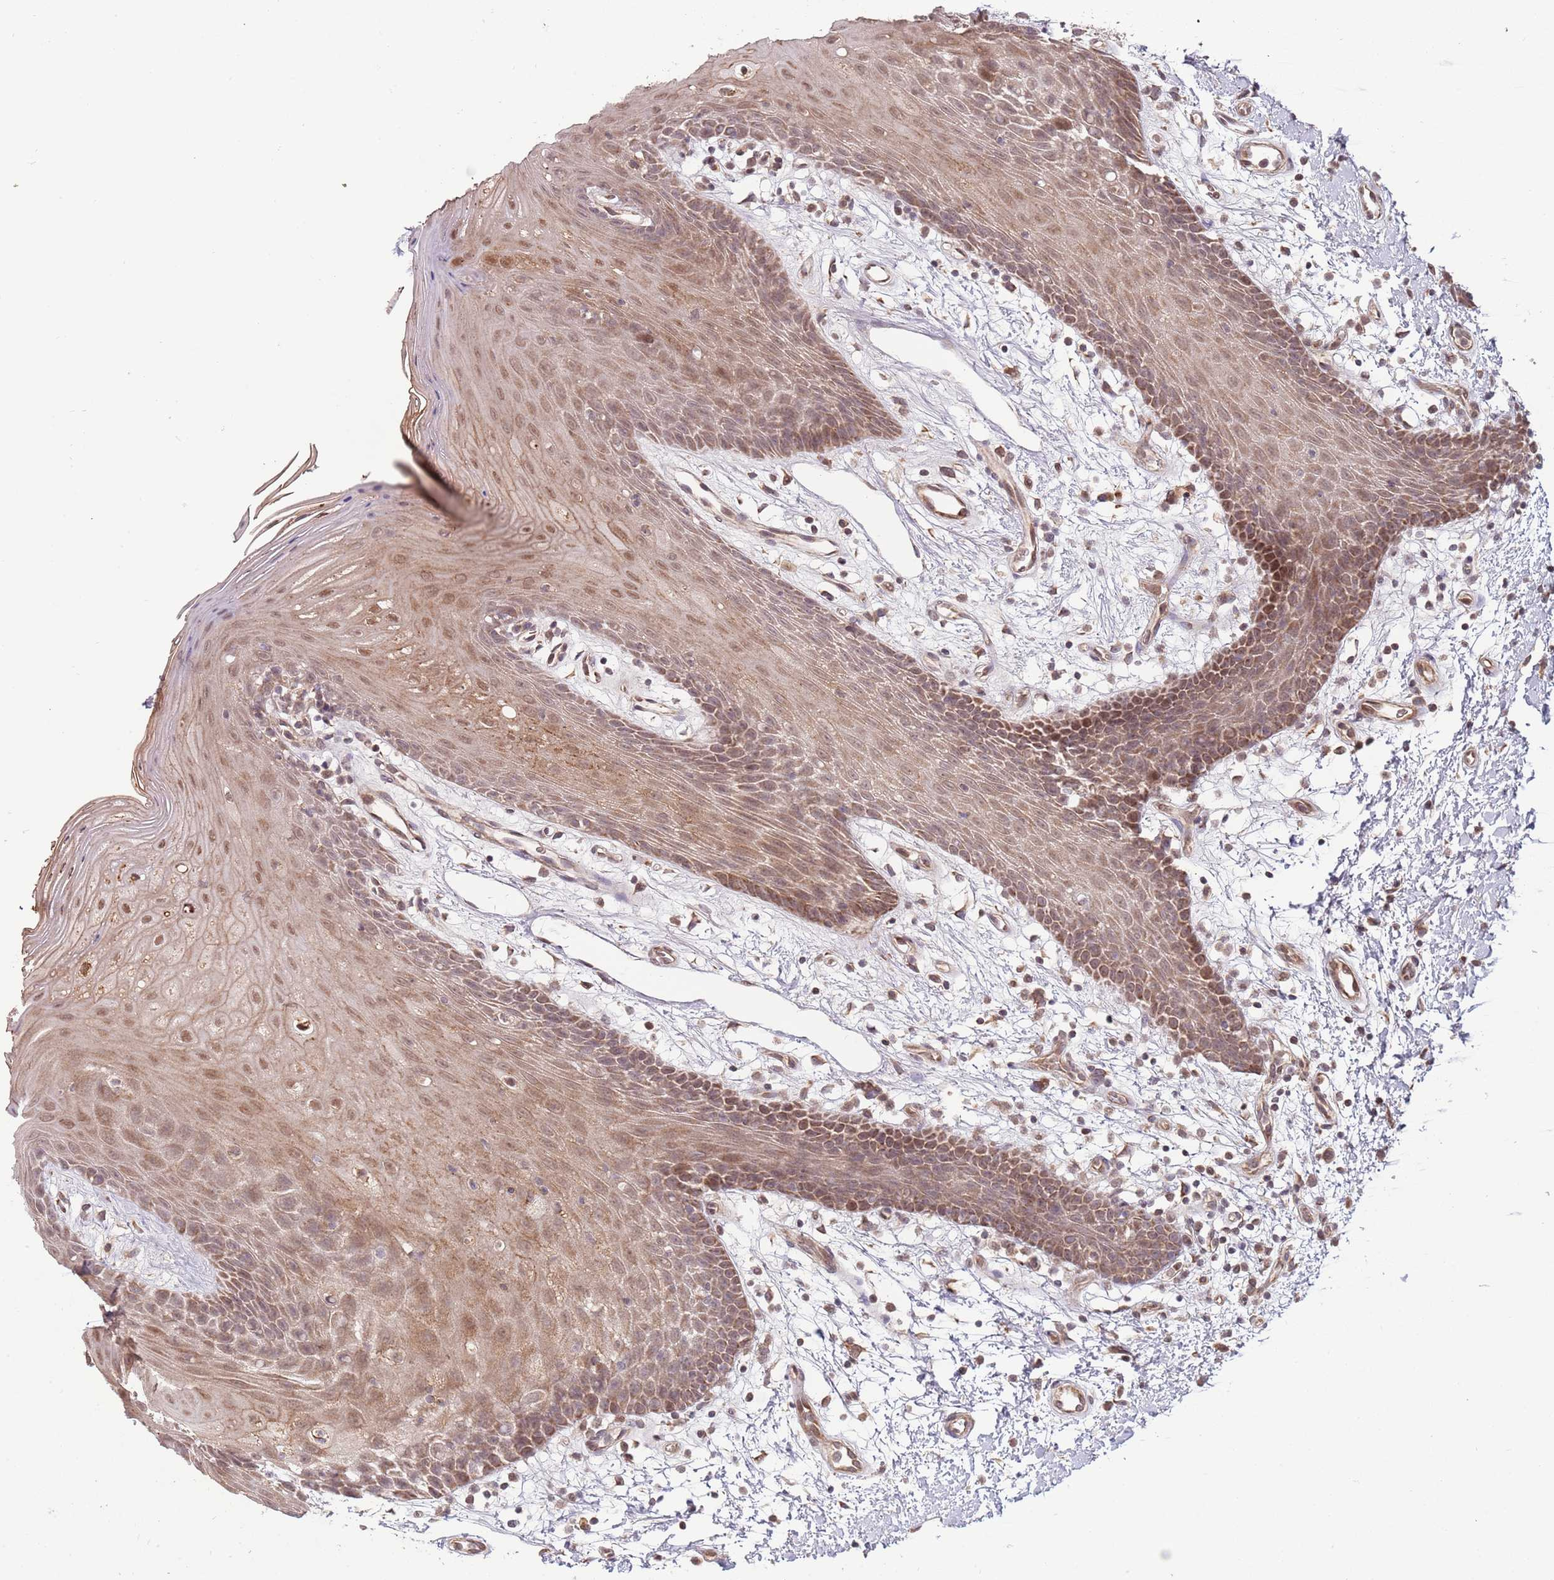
{"staining": {"intensity": "moderate", "quantity": ">75%", "location": "cytoplasmic/membranous,nuclear"}, "tissue": "oral mucosa", "cell_type": "Squamous epithelial cells", "image_type": "normal", "snomed": [{"axis": "morphology", "description": "Normal tissue, NOS"}, {"axis": "topography", "description": "Oral tissue"}, {"axis": "topography", "description": "Tounge, NOS"}], "caption": "Normal oral mucosa demonstrates moderate cytoplasmic/membranous,nuclear expression in about >75% of squamous epithelial cells (DAB (3,3'-diaminobenzidine) = brown stain, brightfield microscopy at high magnification)..", "gene": "RNF181", "patient": {"sex": "female", "age": 59}}